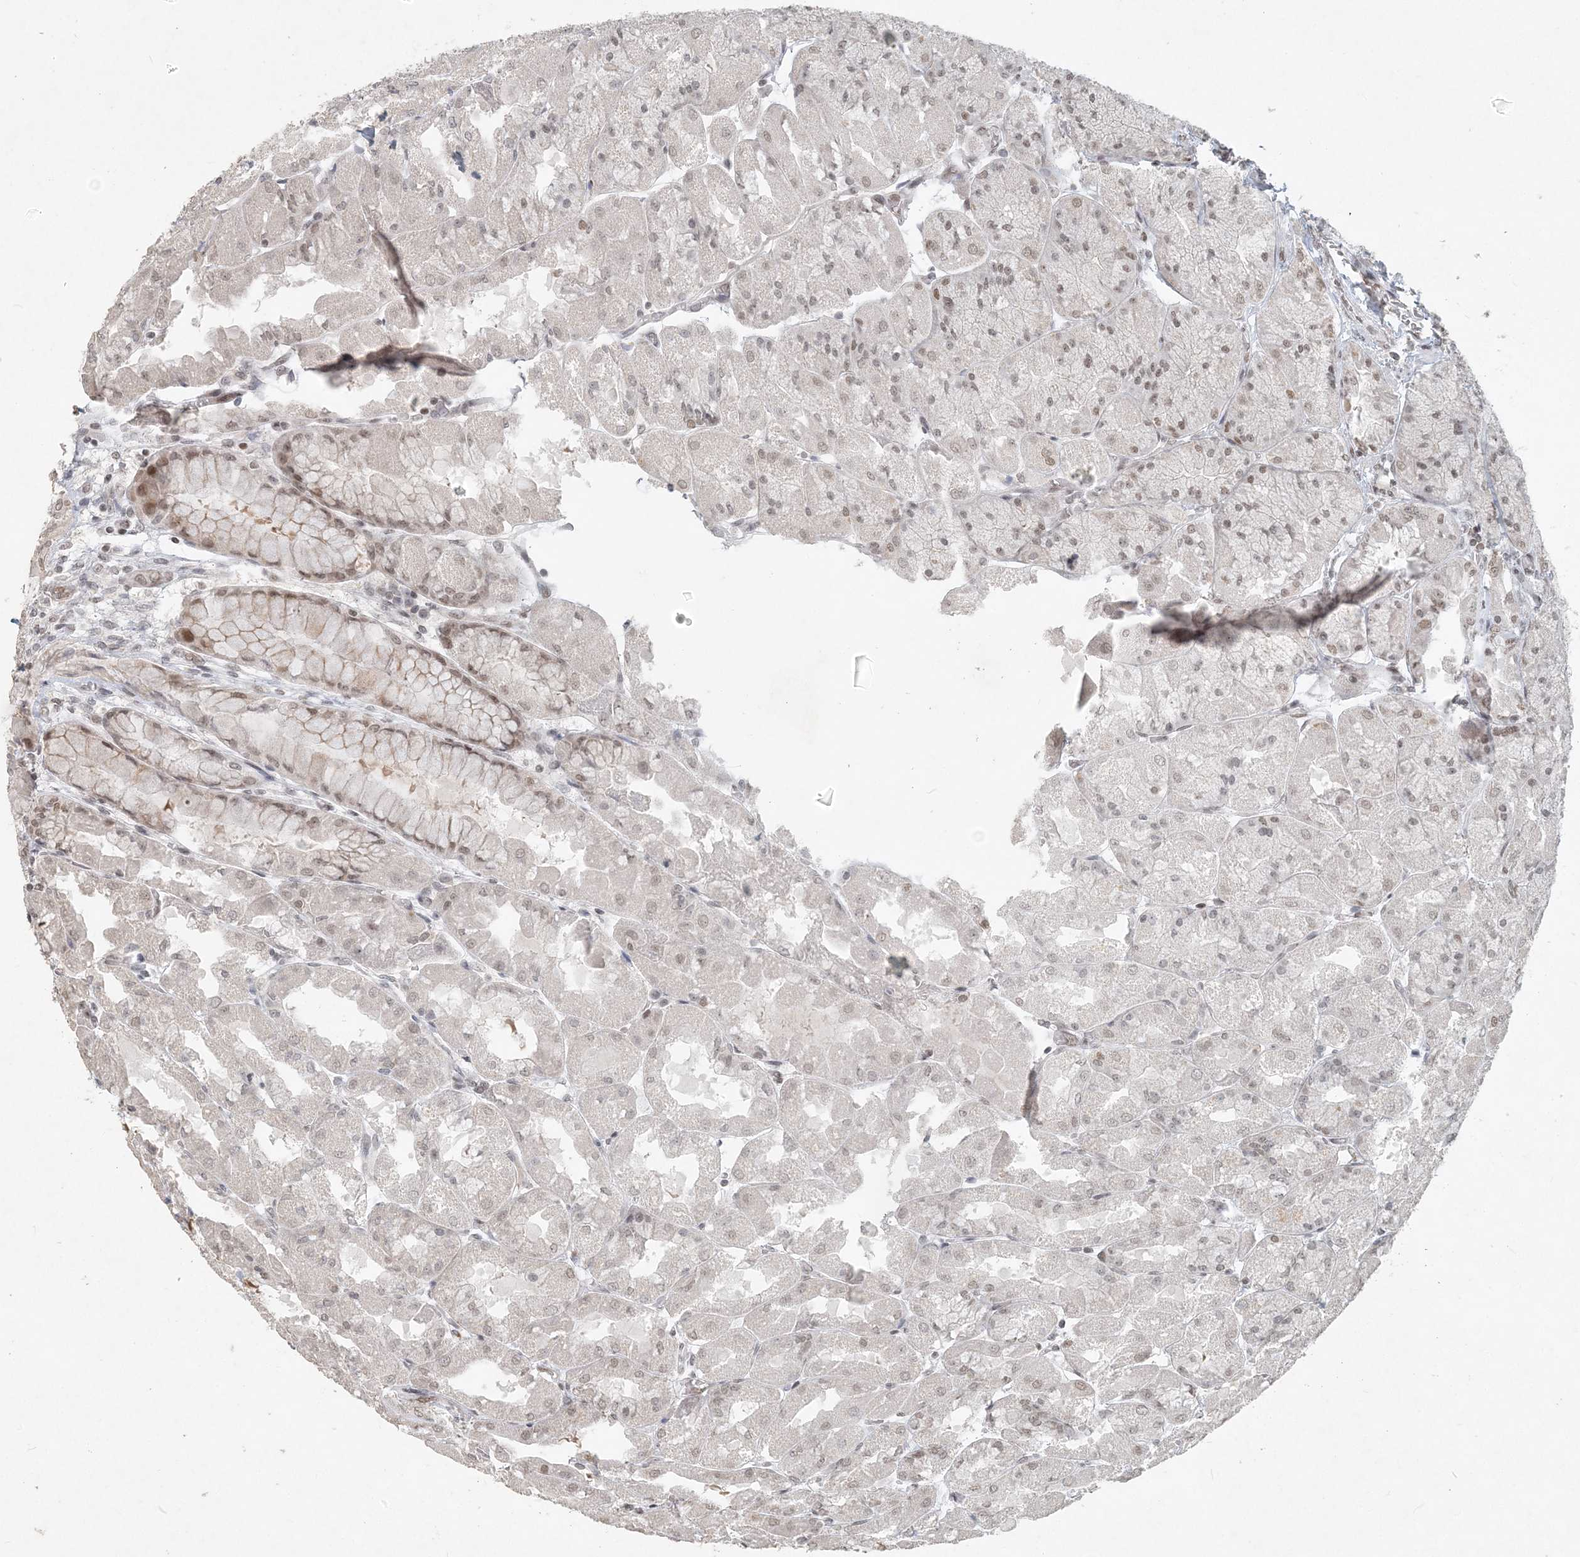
{"staining": {"intensity": "moderate", "quantity": "25%-75%", "location": "nuclear"}, "tissue": "stomach", "cell_type": "Glandular cells", "image_type": "normal", "snomed": [{"axis": "morphology", "description": "Normal tissue, NOS"}, {"axis": "topography", "description": "Stomach"}], "caption": "Stomach stained with DAB (3,3'-diaminobenzidine) IHC exhibits medium levels of moderate nuclear staining in about 25%-75% of glandular cells.", "gene": "BAZ1B", "patient": {"sex": "female", "age": 61}}